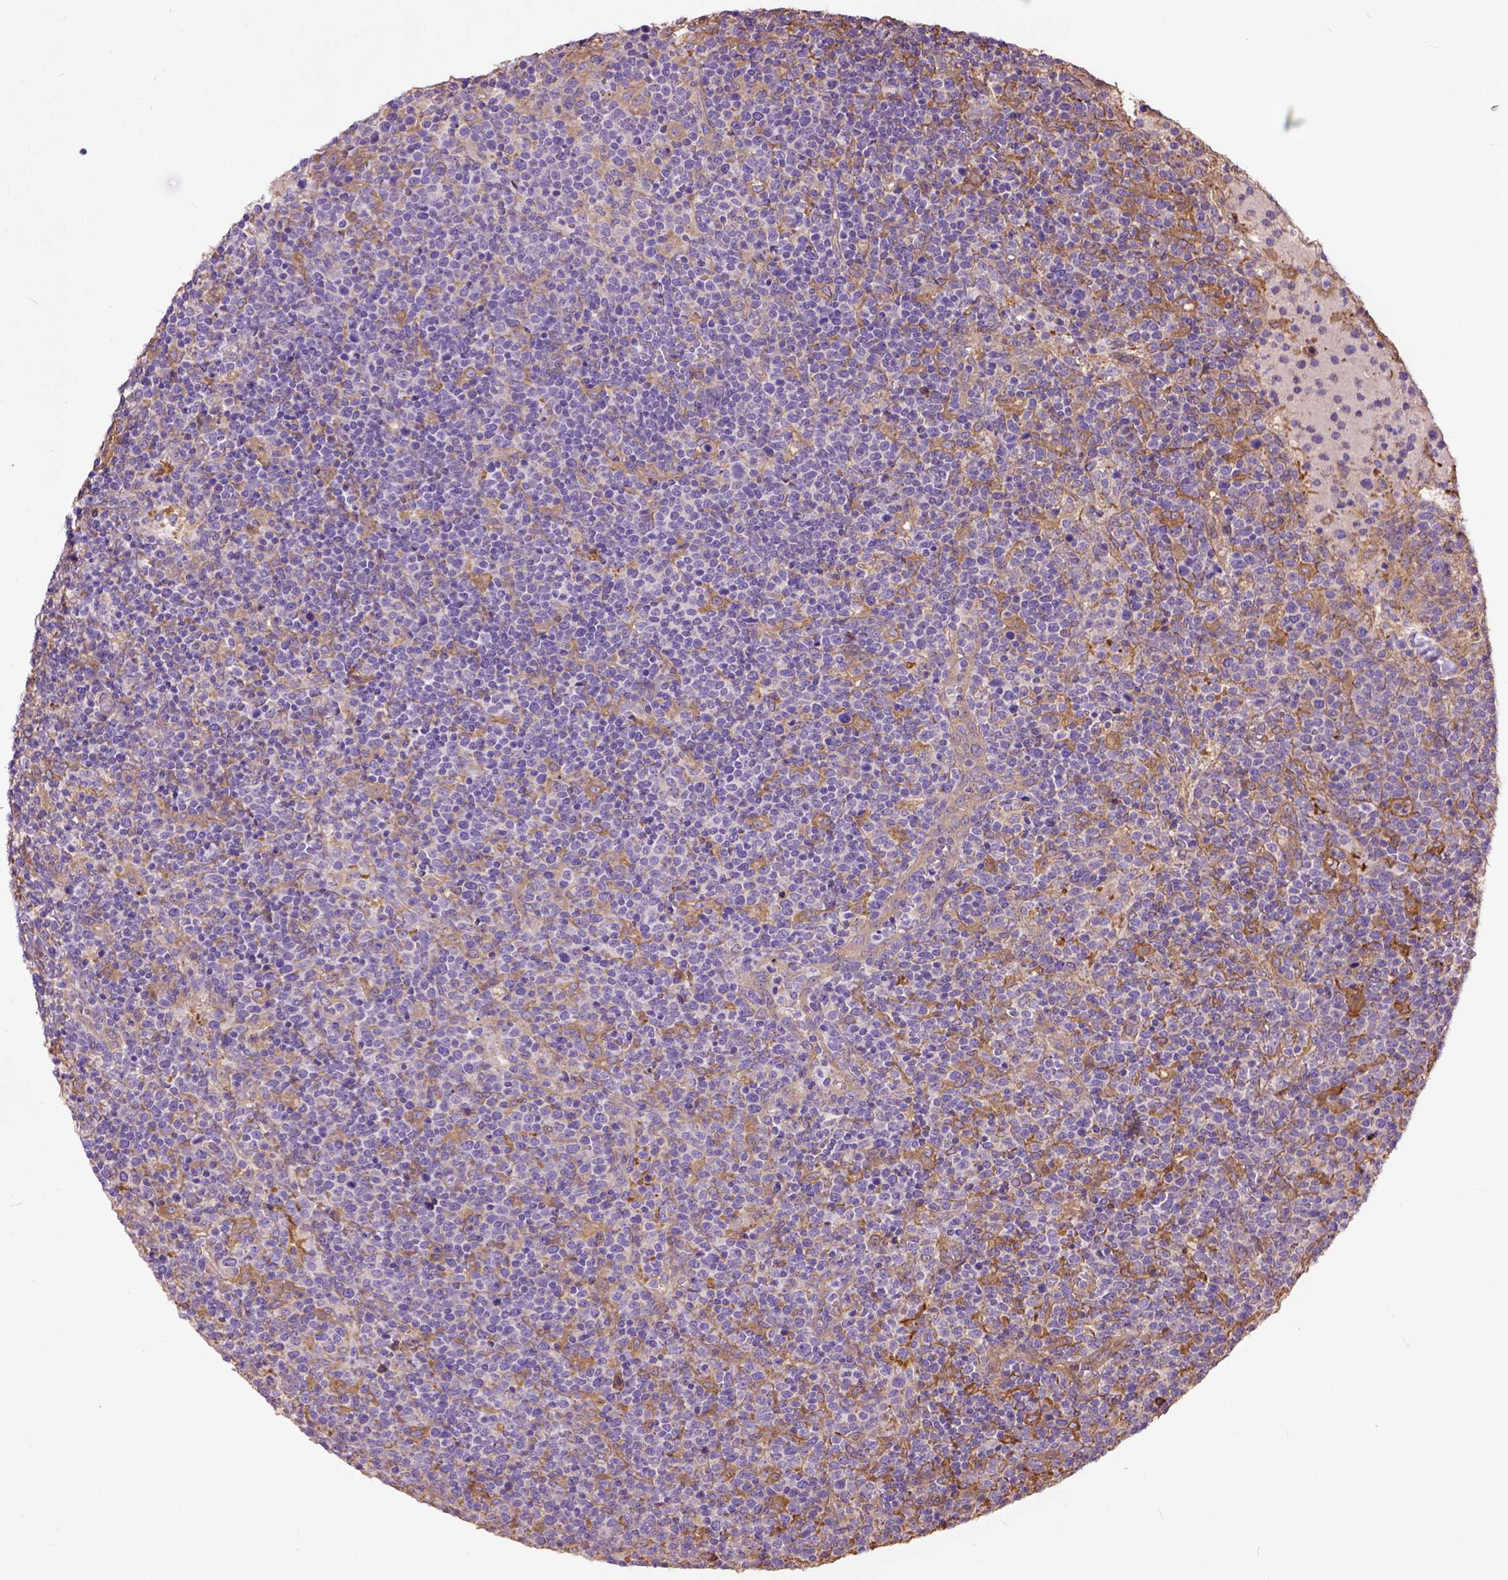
{"staining": {"intensity": "weak", "quantity": ">75%", "location": "cytoplasmic/membranous"}, "tissue": "lymphoma", "cell_type": "Tumor cells", "image_type": "cancer", "snomed": [{"axis": "morphology", "description": "Malignant lymphoma, non-Hodgkin's type, High grade"}, {"axis": "topography", "description": "Lymph node"}], "caption": "Immunohistochemical staining of human lymphoma exhibits low levels of weak cytoplasmic/membranous protein expression in about >75% of tumor cells. (DAB = brown stain, brightfield microscopy at high magnification).", "gene": "SEMA4F", "patient": {"sex": "male", "age": 61}}